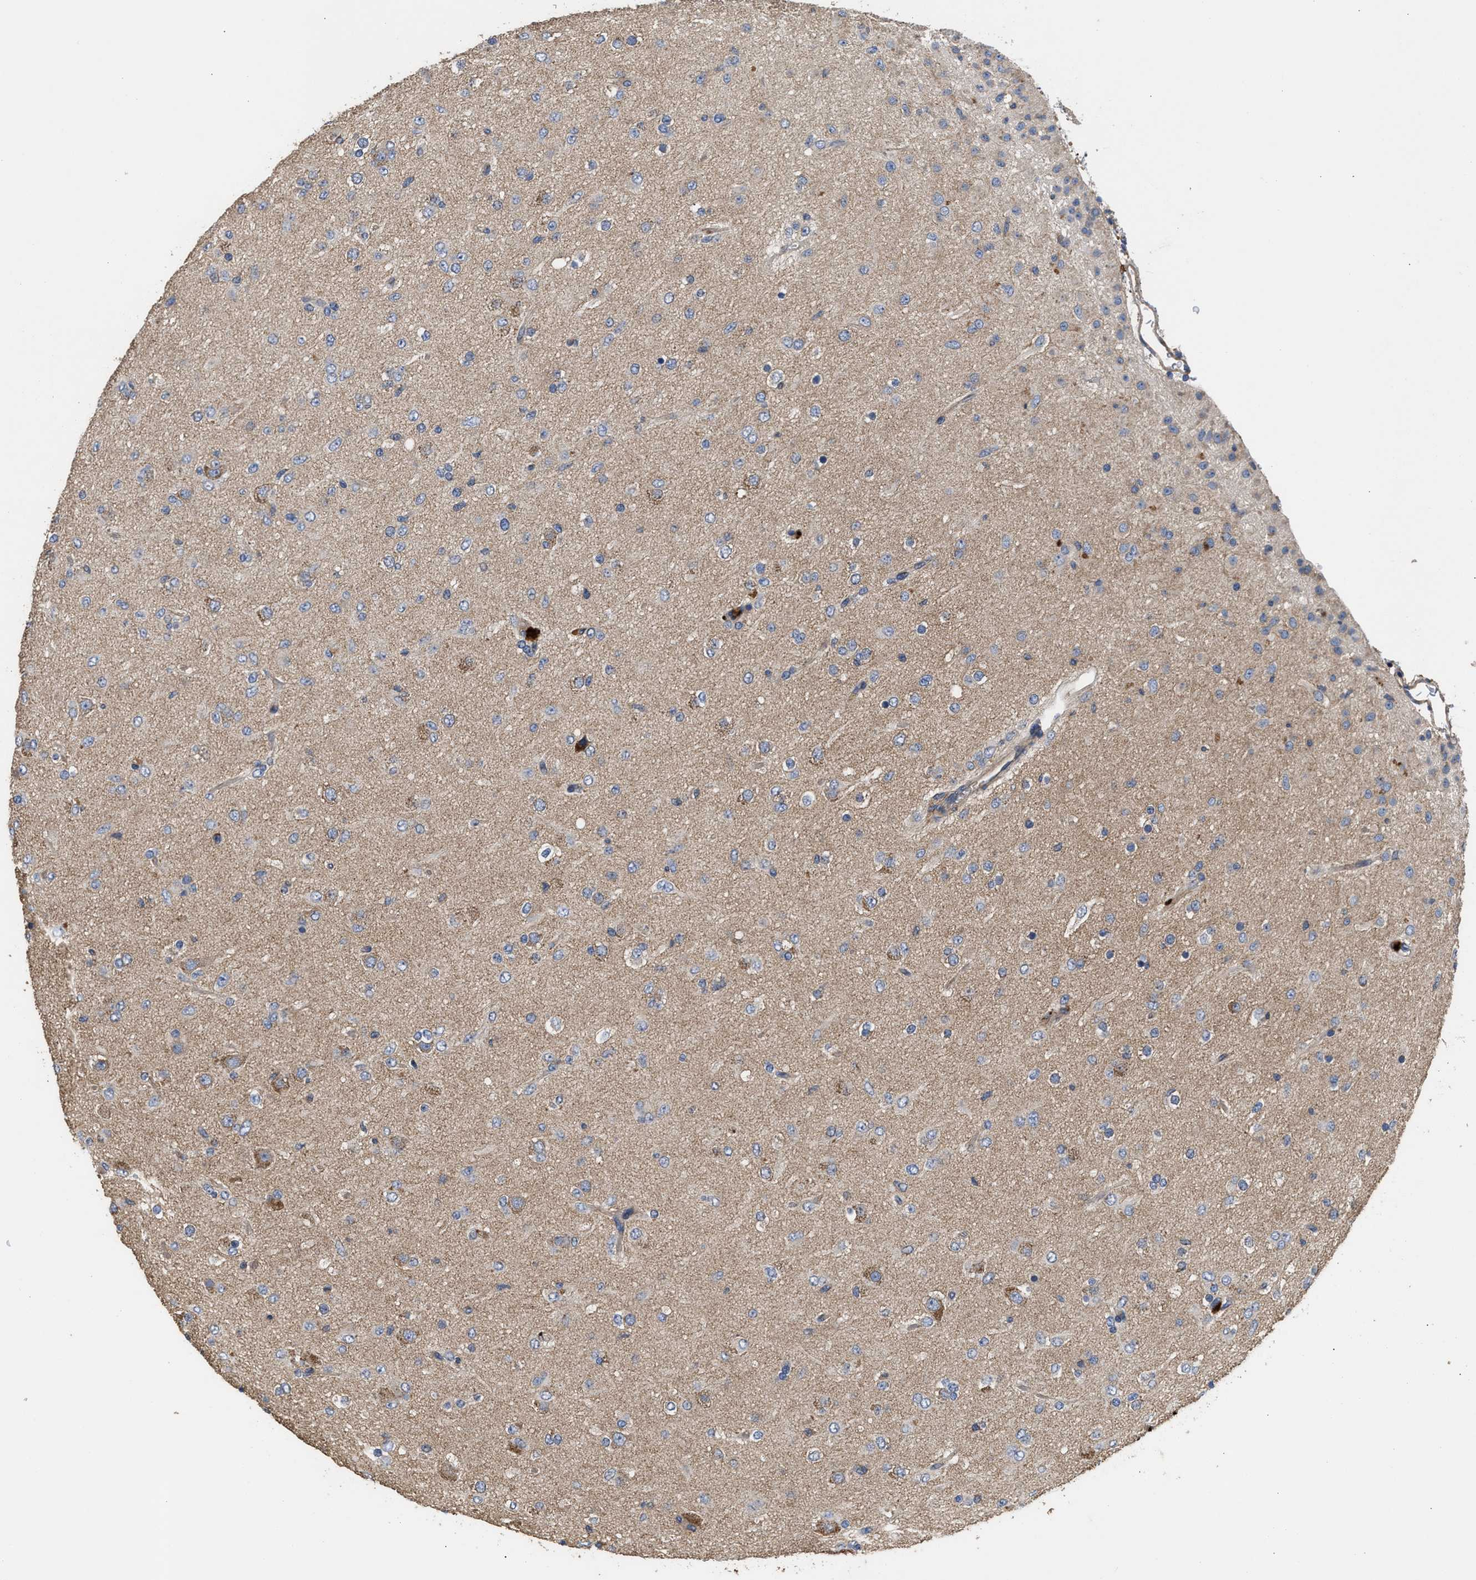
{"staining": {"intensity": "weak", "quantity": ">75%", "location": "cytoplasmic/membranous"}, "tissue": "glioma", "cell_type": "Tumor cells", "image_type": "cancer", "snomed": [{"axis": "morphology", "description": "Glioma, malignant, Low grade"}, {"axis": "topography", "description": "Brain"}], "caption": "This photomicrograph reveals IHC staining of human malignant glioma (low-grade), with low weak cytoplasmic/membranous staining in about >75% of tumor cells.", "gene": "KLB", "patient": {"sex": "male", "age": 65}}